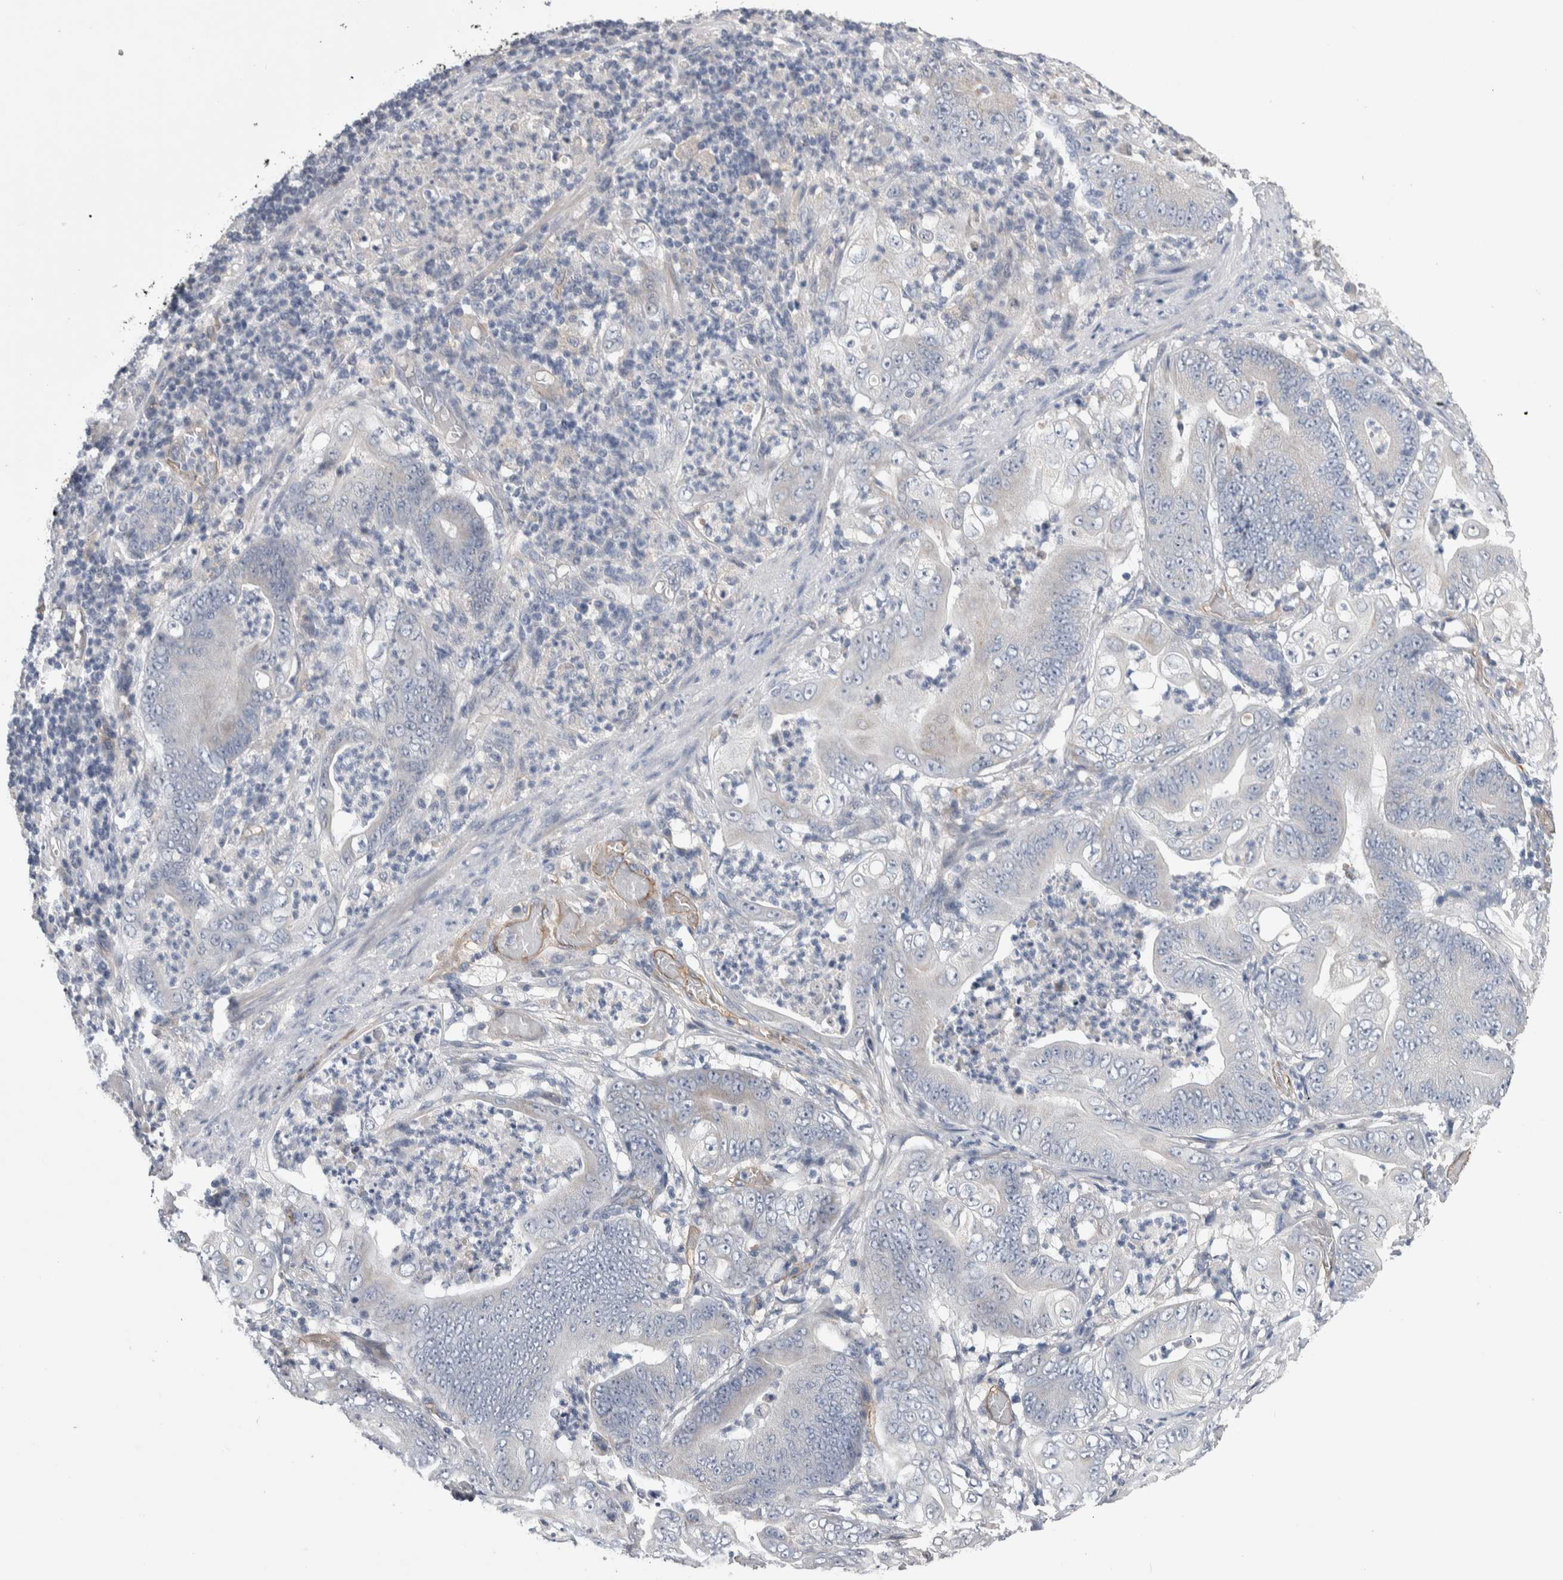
{"staining": {"intensity": "negative", "quantity": "none", "location": "none"}, "tissue": "stomach cancer", "cell_type": "Tumor cells", "image_type": "cancer", "snomed": [{"axis": "morphology", "description": "Adenocarcinoma, NOS"}, {"axis": "topography", "description": "Stomach"}], "caption": "Immunohistochemical staining of stomach cancer (adenocarcinoma) demonstrates no significant staining in tumor cells.", "gene": "CEP131", "patient": {"sex": "female", "age": 73}}